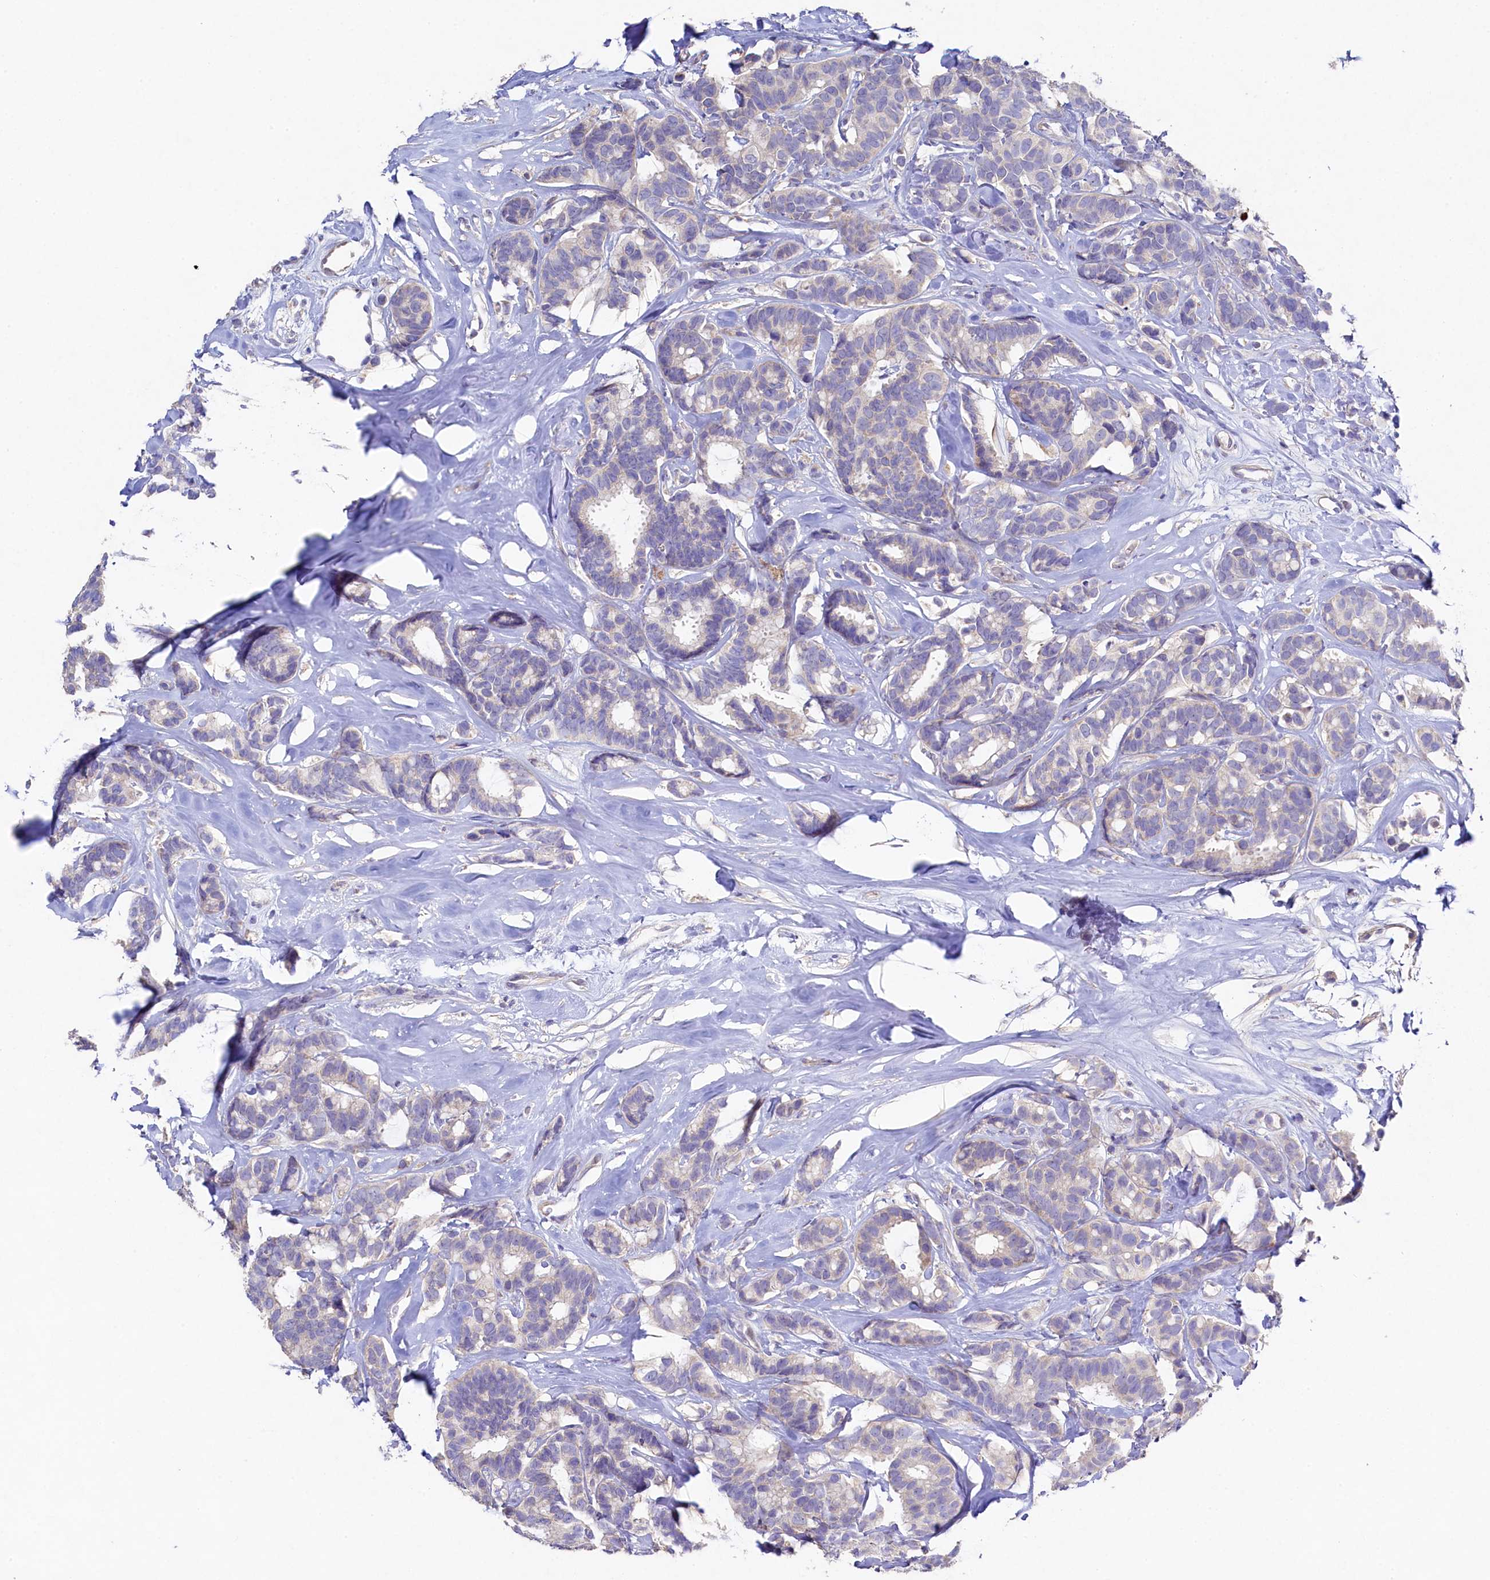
{"staining": {"intensity": "negative", "quantity": "none", "location": "none"}, "tissue": "breast cancer", "cell_type": "Tumor cells", "image_type": "cancer", "snomed": [{"axis": "morphology", "description": "Duct carcinoma"}, {"axis": "topography", "description": "Breast"}], "caption": "Breast infiltrating ductal carcinoma stained for a protein using immunohistochemistry demonstrates no expression tumor cells.", "gene": "FXYD6", "patient": {"sex": "female", "age": 87}}